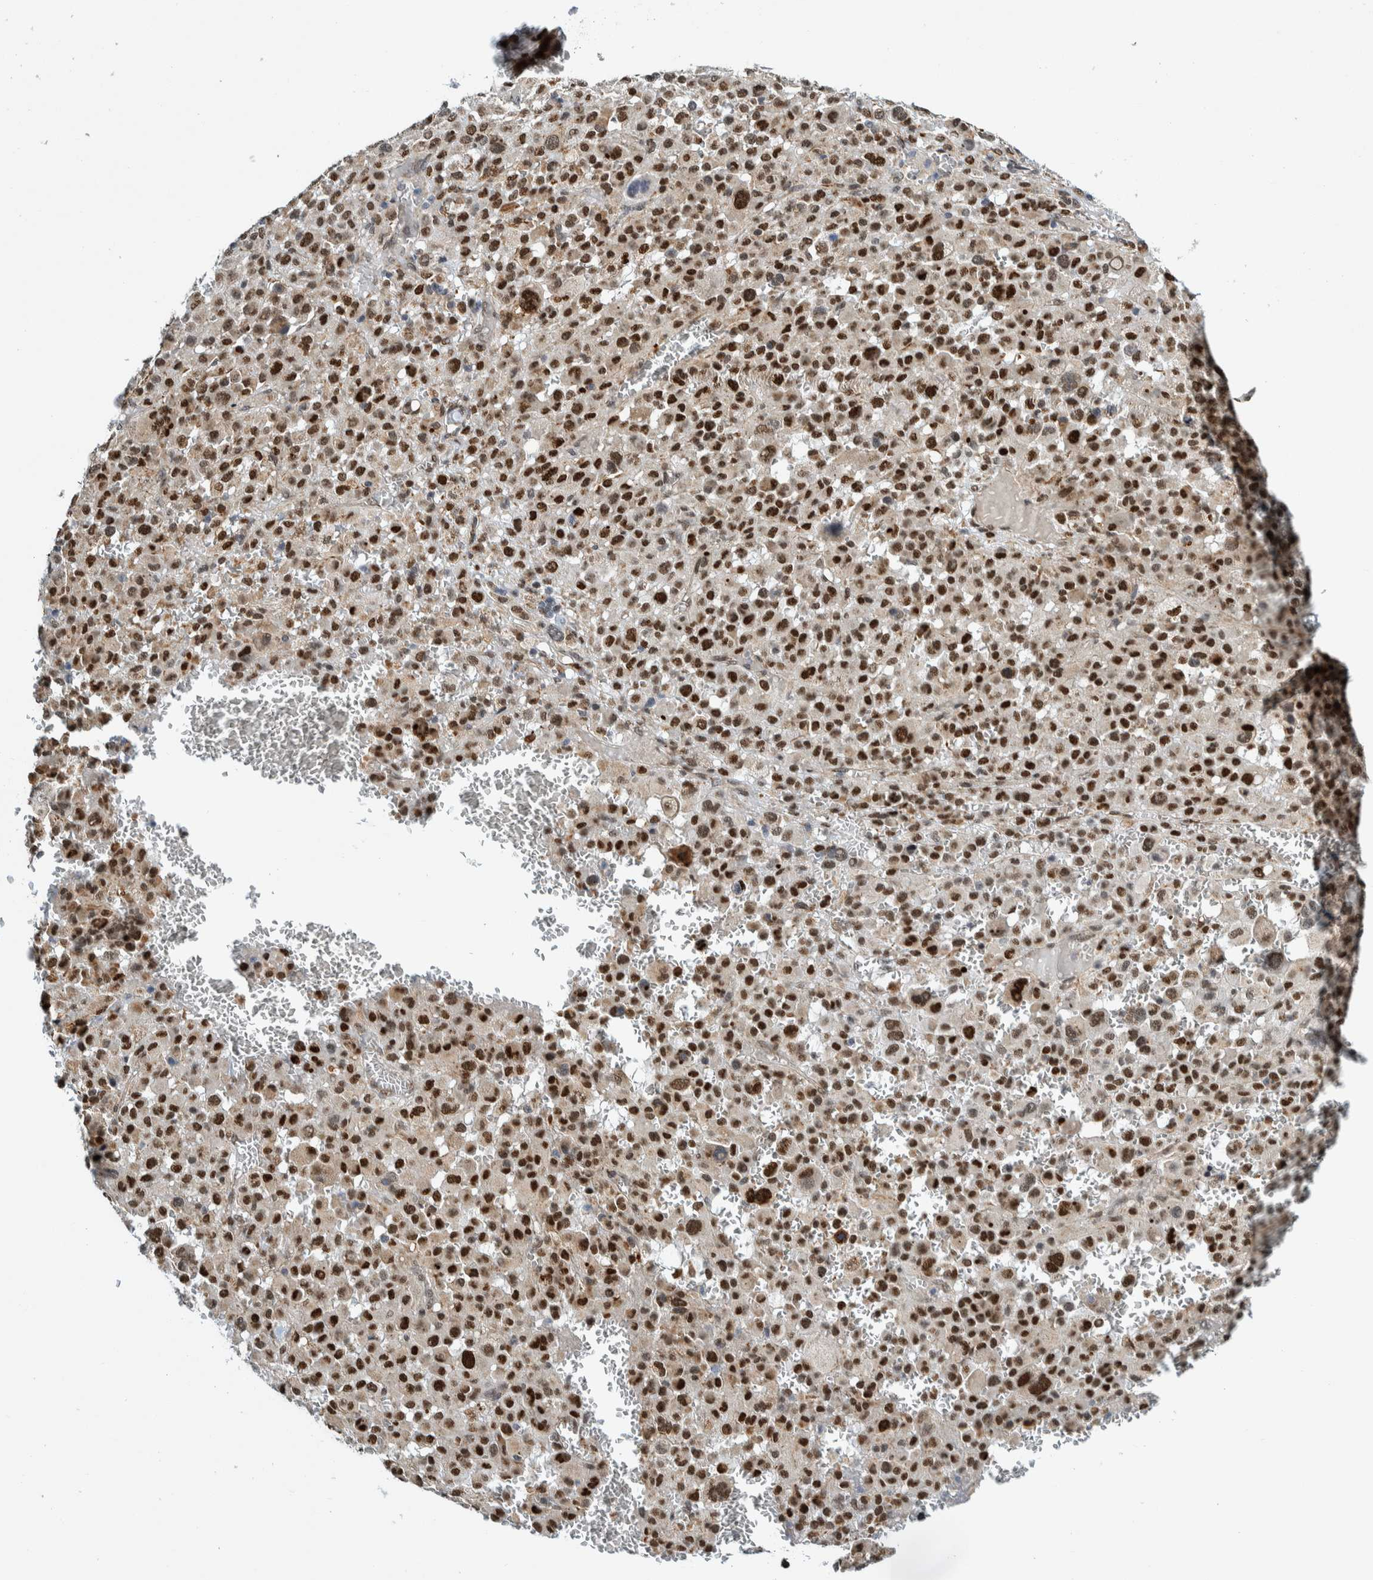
{"staining": {"intensity": "strong", "quantity": ">75%", "location": "nuclear"}, "tissue": "melanoma", "cell_type": "Tumor cells", "image_type": "cancer", "snomed": [{"axis": "morphology", "description": "Malignant melanoma, Metastatic site"}, {"axis": "topography", "description": "Skin"}], "caption": "Tumor cells reveal strong nuclear staining in about >75% of cells in melanoma.", "gene": "CCDC57", "patient": {"sex": "female", "age": 74}}